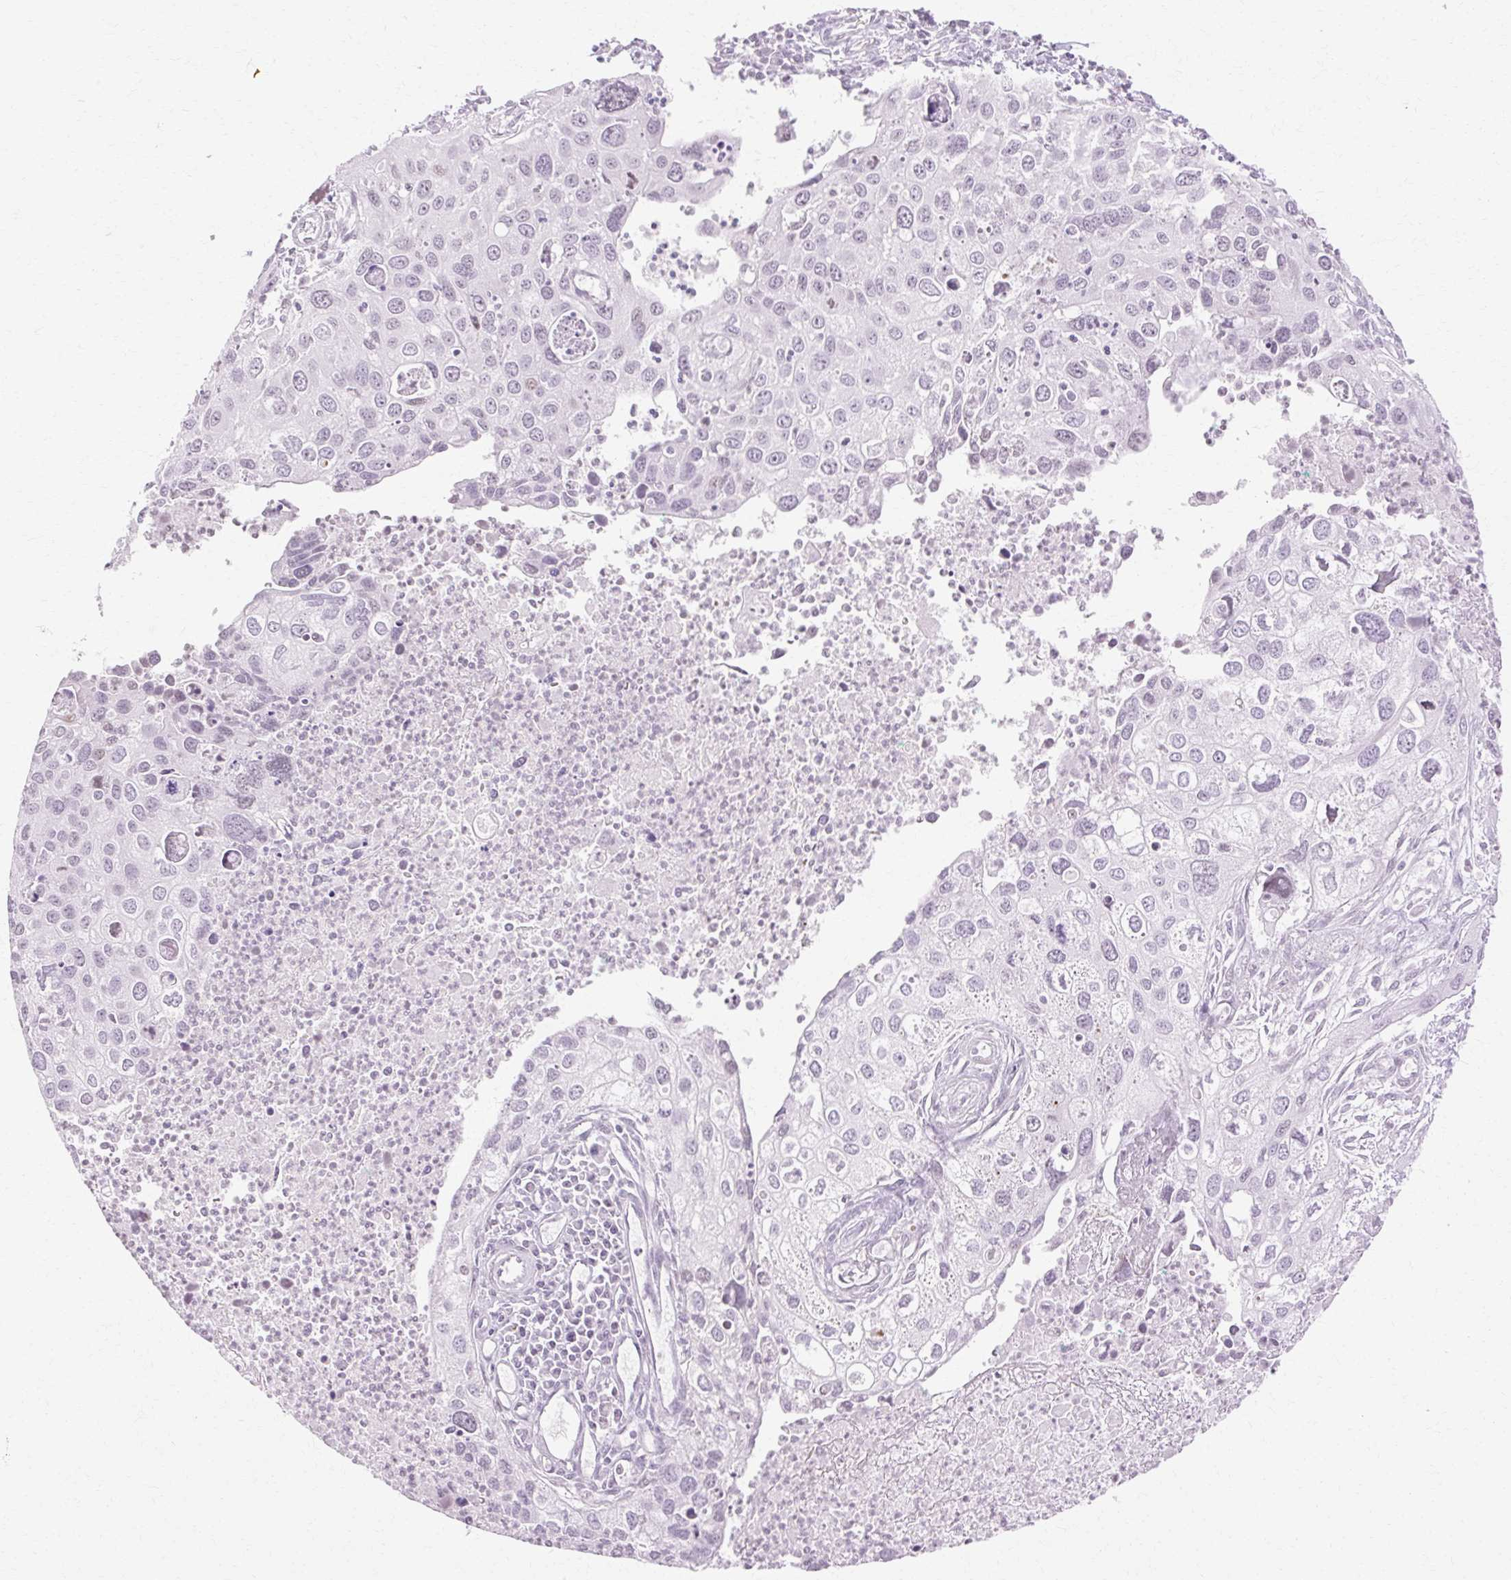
{"staining": {"intensity": "negative", "quantity": "none", "location": "none"}, "tissue": "cervical cancer", "cell_type": "Tumor cells", "image_type": "cancer", "snomed": [{"axis": "morphology", "description": "Squamous cell carcinoma, NOS"}, {"axis": "topography", "description": "Cervix"}], "caption": "Tumor cells are negative for brown protein staining in cervical cancer.", "gene": "C3orf49", "patient": {"sex": "female", "age": 55}}